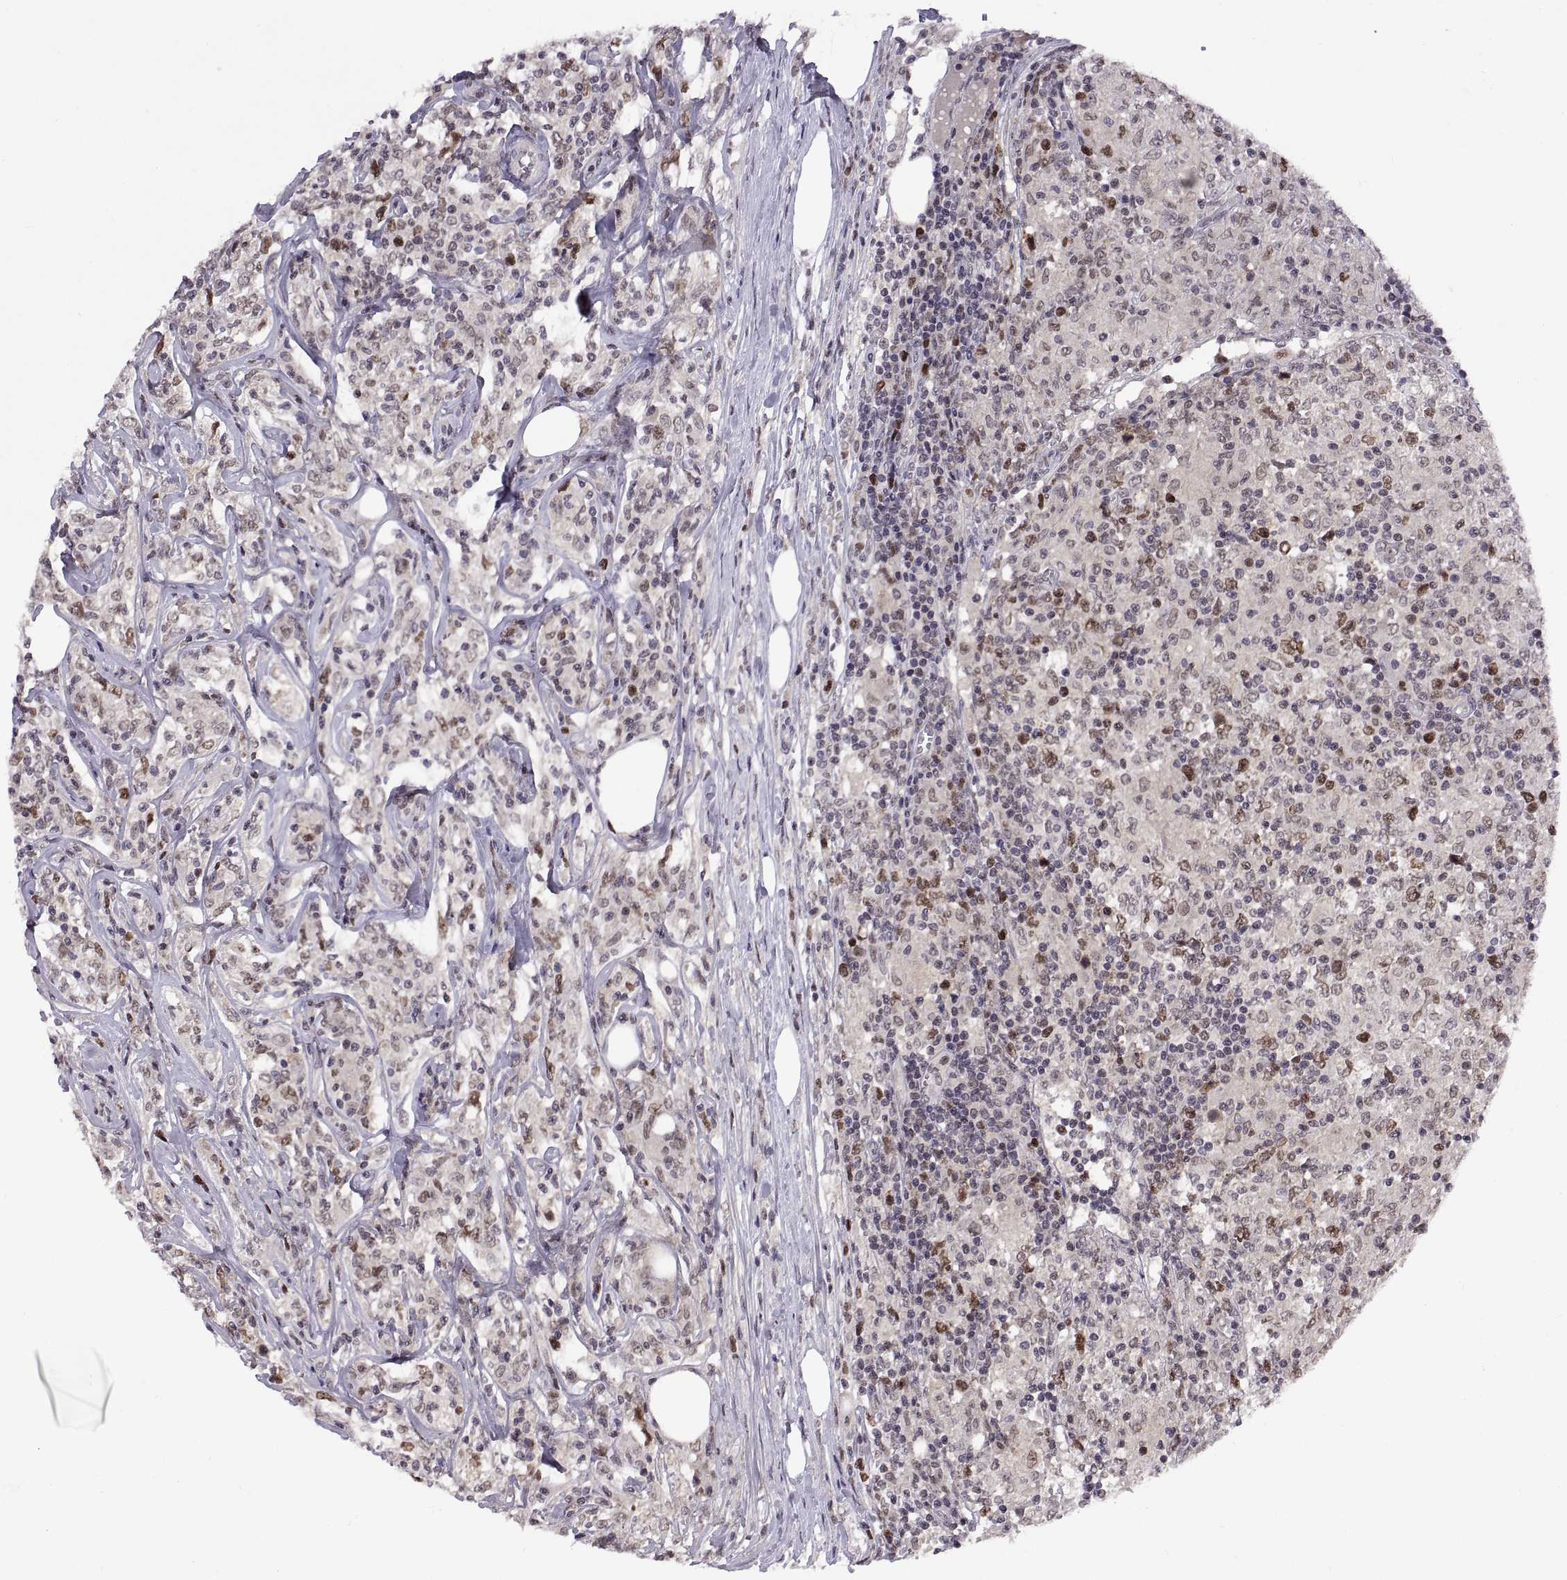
{"staining": {"intensity": "negative", "quantity": "none", "location": "none"}, "tissue": "lymphoma", "cell_type": "Tumor cells", "image_type": "cancer", "snomed": [{"axis": "morphology", "description": "Malignant lymphoma, non-Hodgkin's type, High grade"}, {"axis": "topography", "description": "Lymph node"}], "caption": "Immunohistochemical staining of human high-grade malignant lymphoma, non-Hodgkin's type exhibits no significant staining in tumor cells.", "gene": "CHFR", "patient": {"sex": "female", "age": 84}}